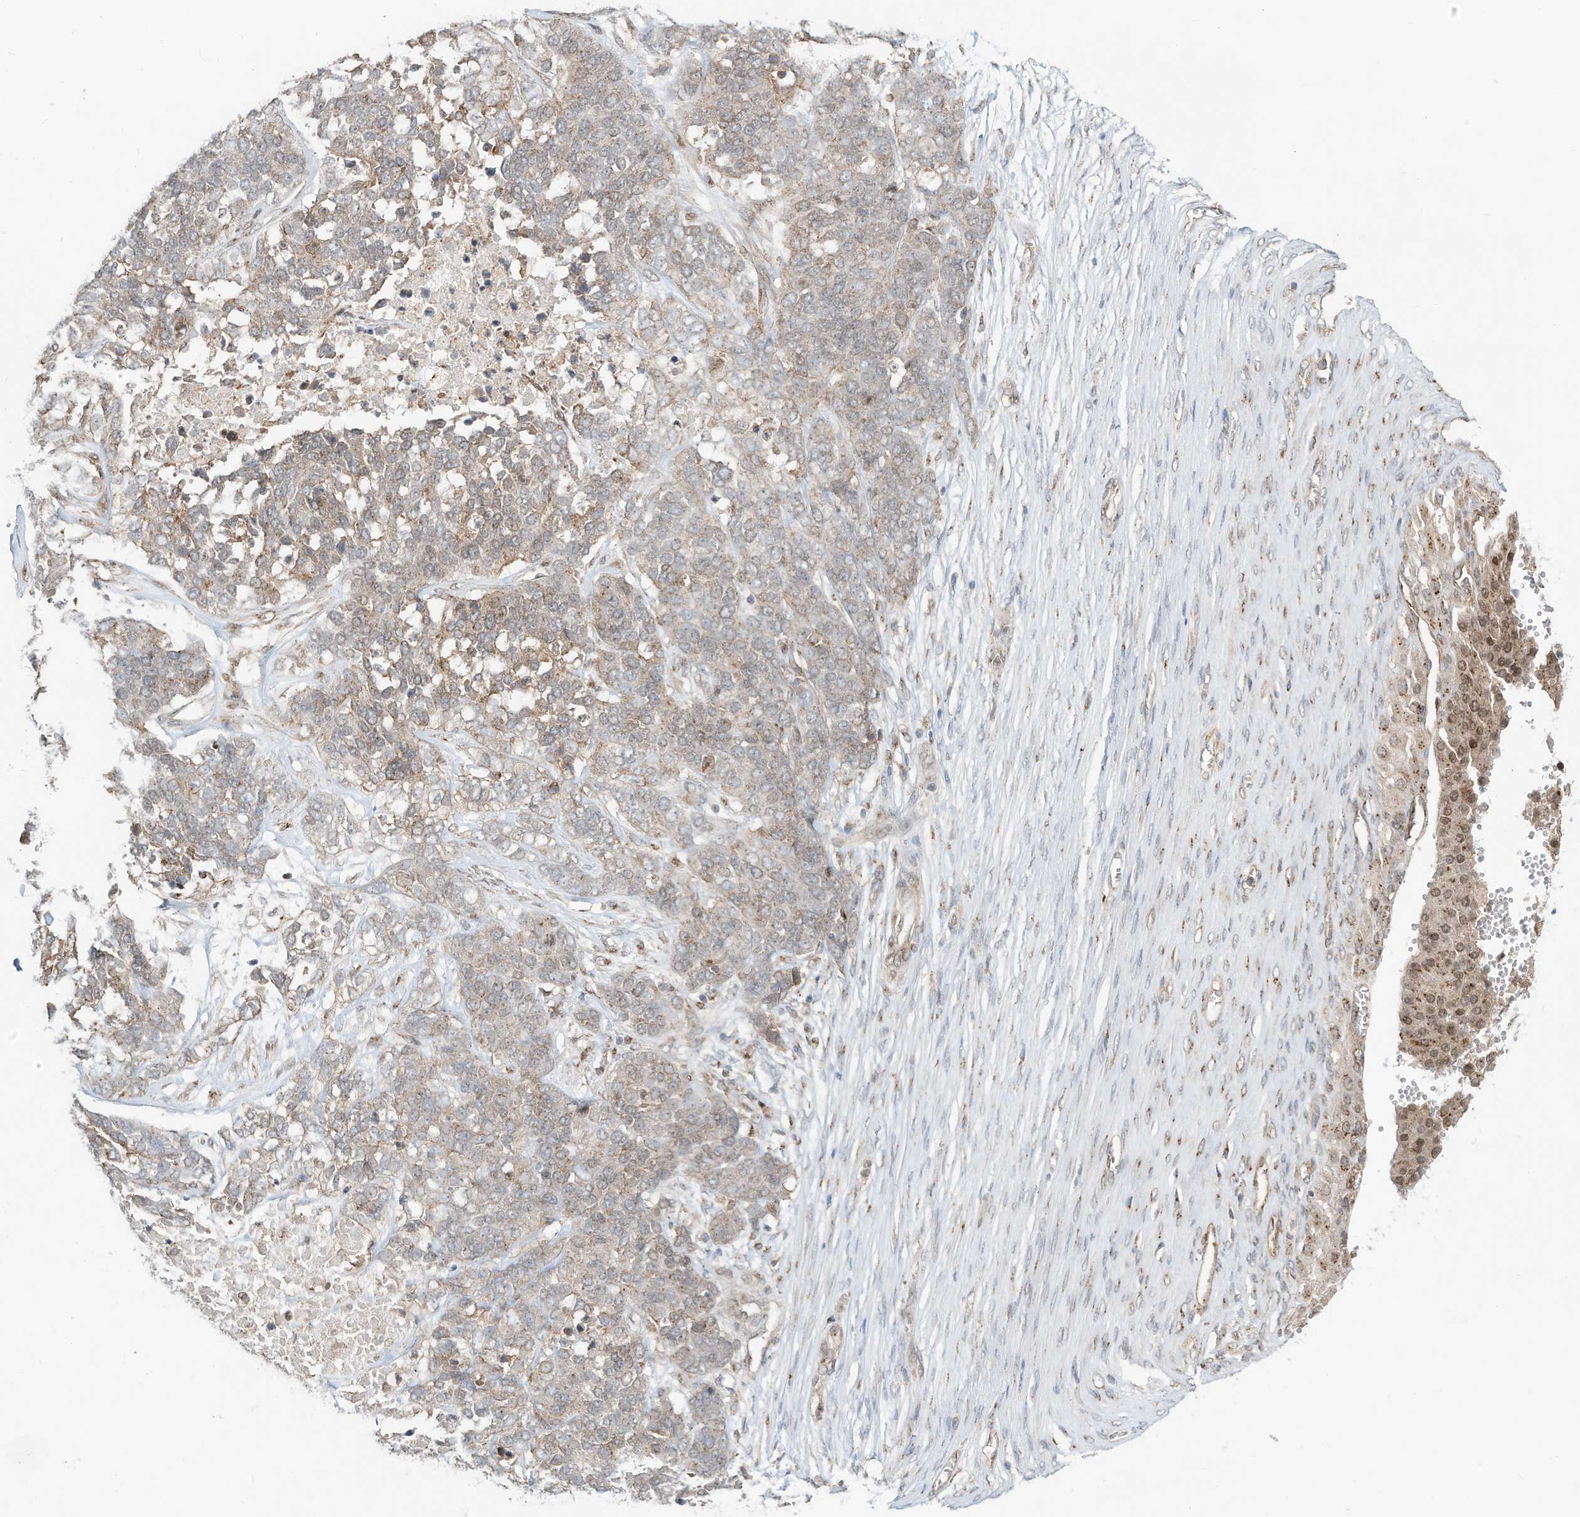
{"staining": {"intensity": "moderate", "quantity": "25%-75%", "location": "cytoplasmic/membranous,nuclear"}, "tissue": "ovarian cancer", "cell_type": "Tumor cells", "image_type": "cancer", "snomed": [{"axis": "morphology", "description": "Cystadenocarcinoma, serous, NOS"}, {"axis": "topography", "description": "Ovary"}], "caption": "Tumor cells reveal medium levels of moderate cytoplasmic/membranous and nuclear staining in approximately 25%-75% of cells in human serous cystadenocarcinoma (ovarian).", "gene": "CUX1", "patient": {"sex": "female", "age": 44}}